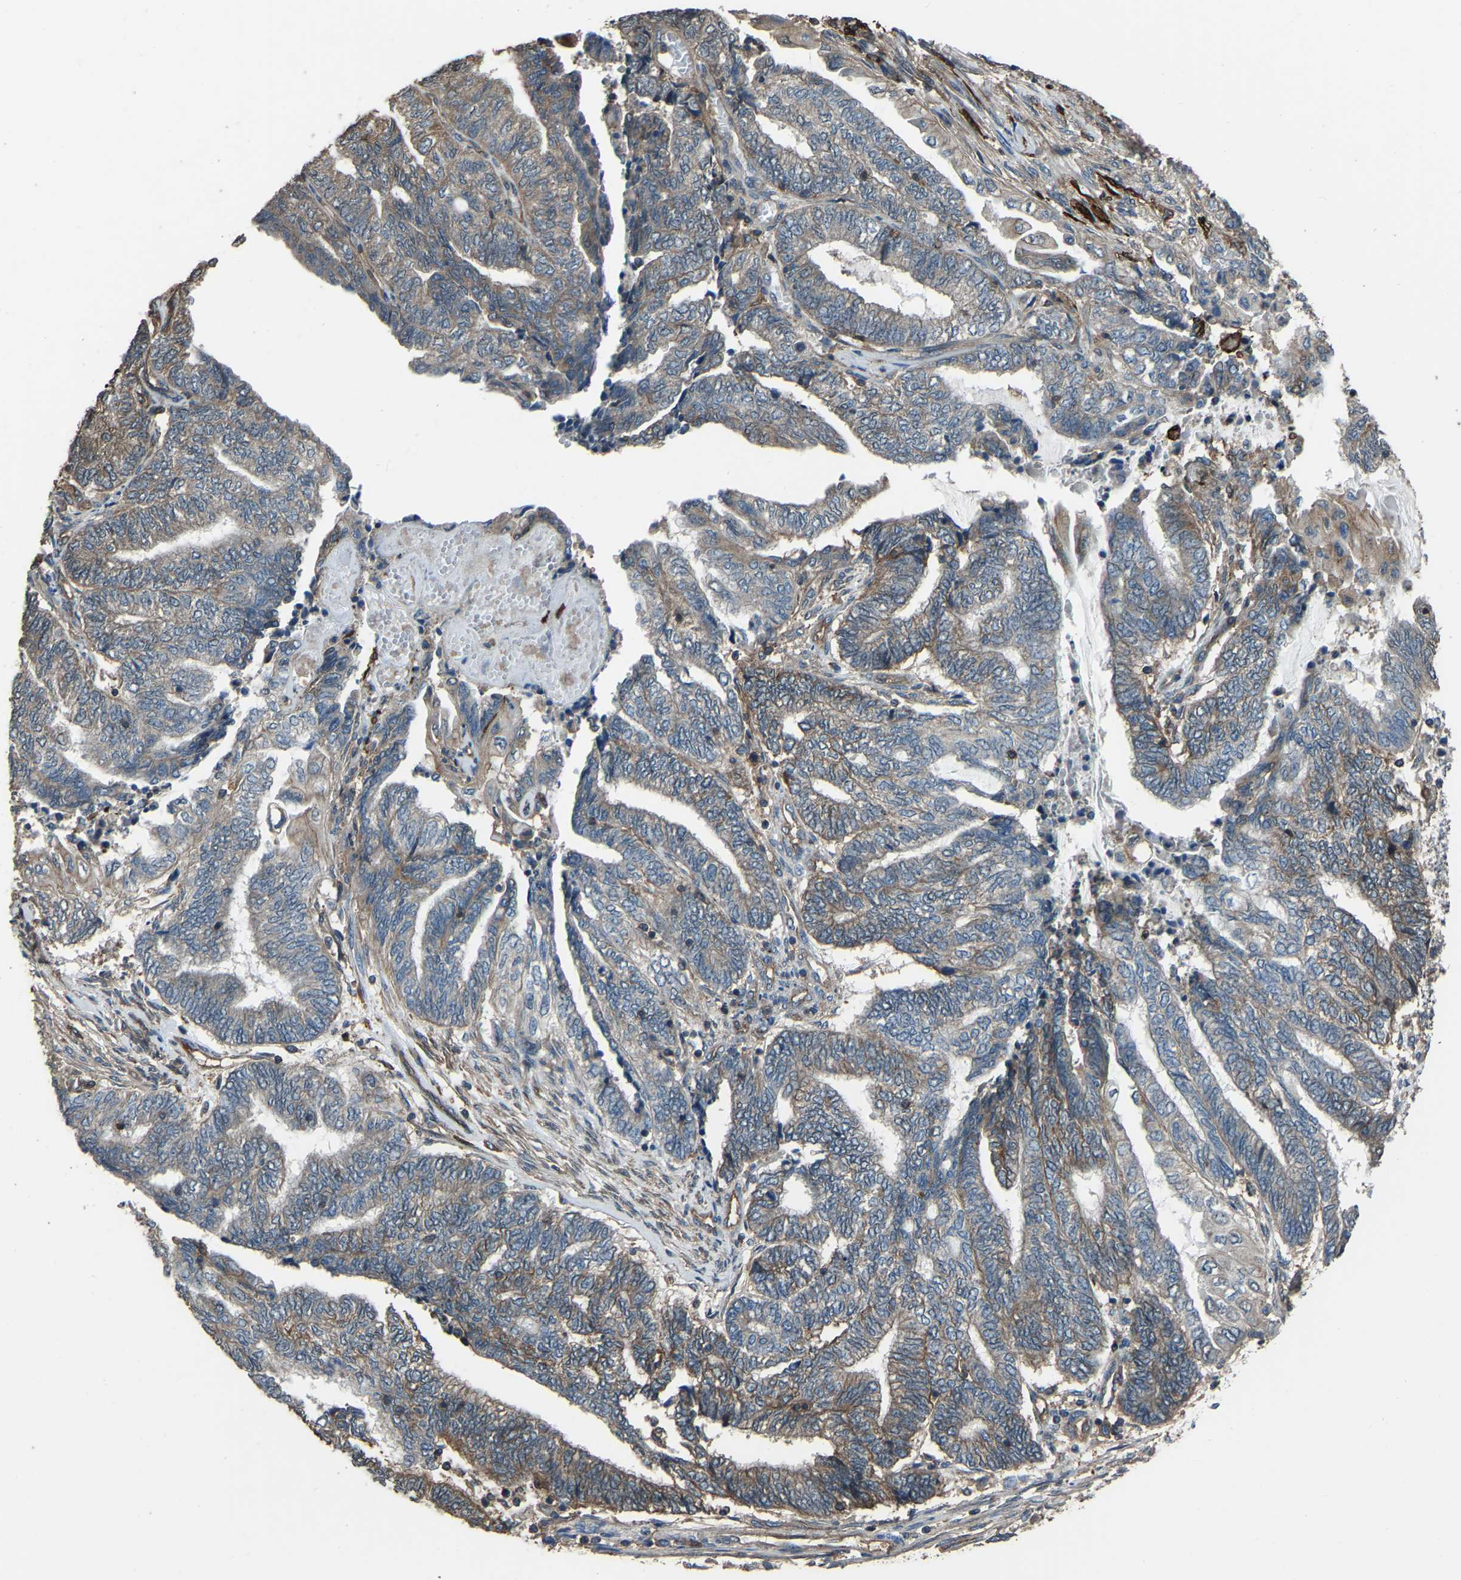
{"staining": {"intensity": "weak", "quantity": "25%-75%", "location": "cytoplasmic/membranous"}, "tissue": "endometrial cancer", "cell_type": "Tumor cells", "image_type": "cancer", "snomed": [{"axis": "morphology", "description": "Adenocarcinoma, NOS"}, {"axis": "topography", "description": "Uterus"}, {"axis": "topography", "description": "Endometrium"}], "caption": "A histopathology image of human endometrial adenocarcinoma stained for a protein shows weak cytoplasmic/membranous brown staining in tumor cells.", "gene": "SLC4A2", "patient": {"sex": "female", "age": 70}}